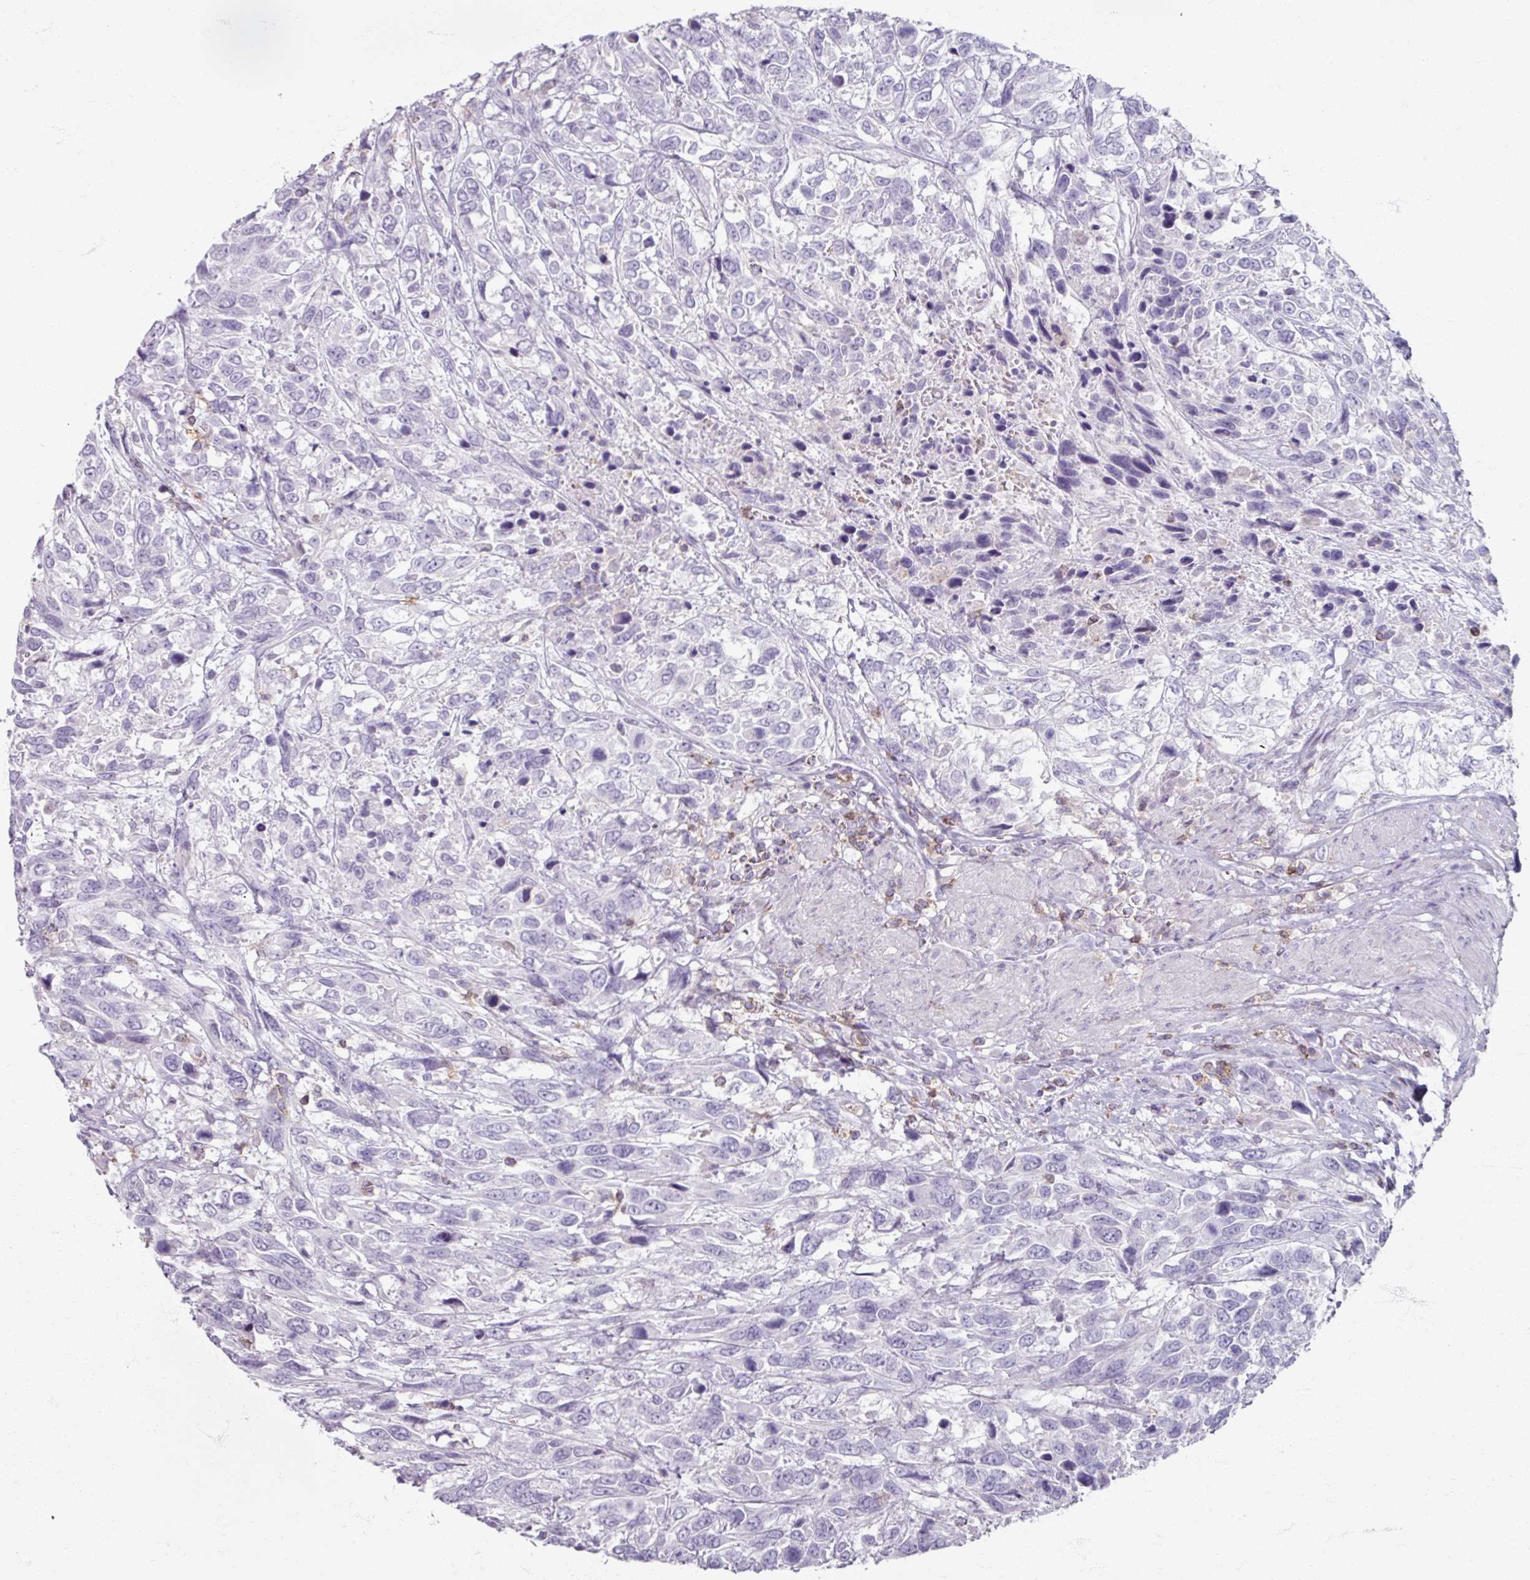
{"staining": {"intensity": "negative", "quantity": "none", "location": "none"}, "tissue": "urothelial cancer", "cell_type": "Tumor cells", "image_type": "cancer", "snomed": [{"axis": "morphology", "description": "Urothelial carcinoma, High grade"}, {"axis": "topography", "description": "Urinary bladder"}], "caption": "The histopathology image shows no staining of tumor cells in urothelial carcinoma (high-grade). (IHC, brightfield microscopy, high magnification).", "gene": "PTPRC", "patient": {"sex": "female", "age": 70}}